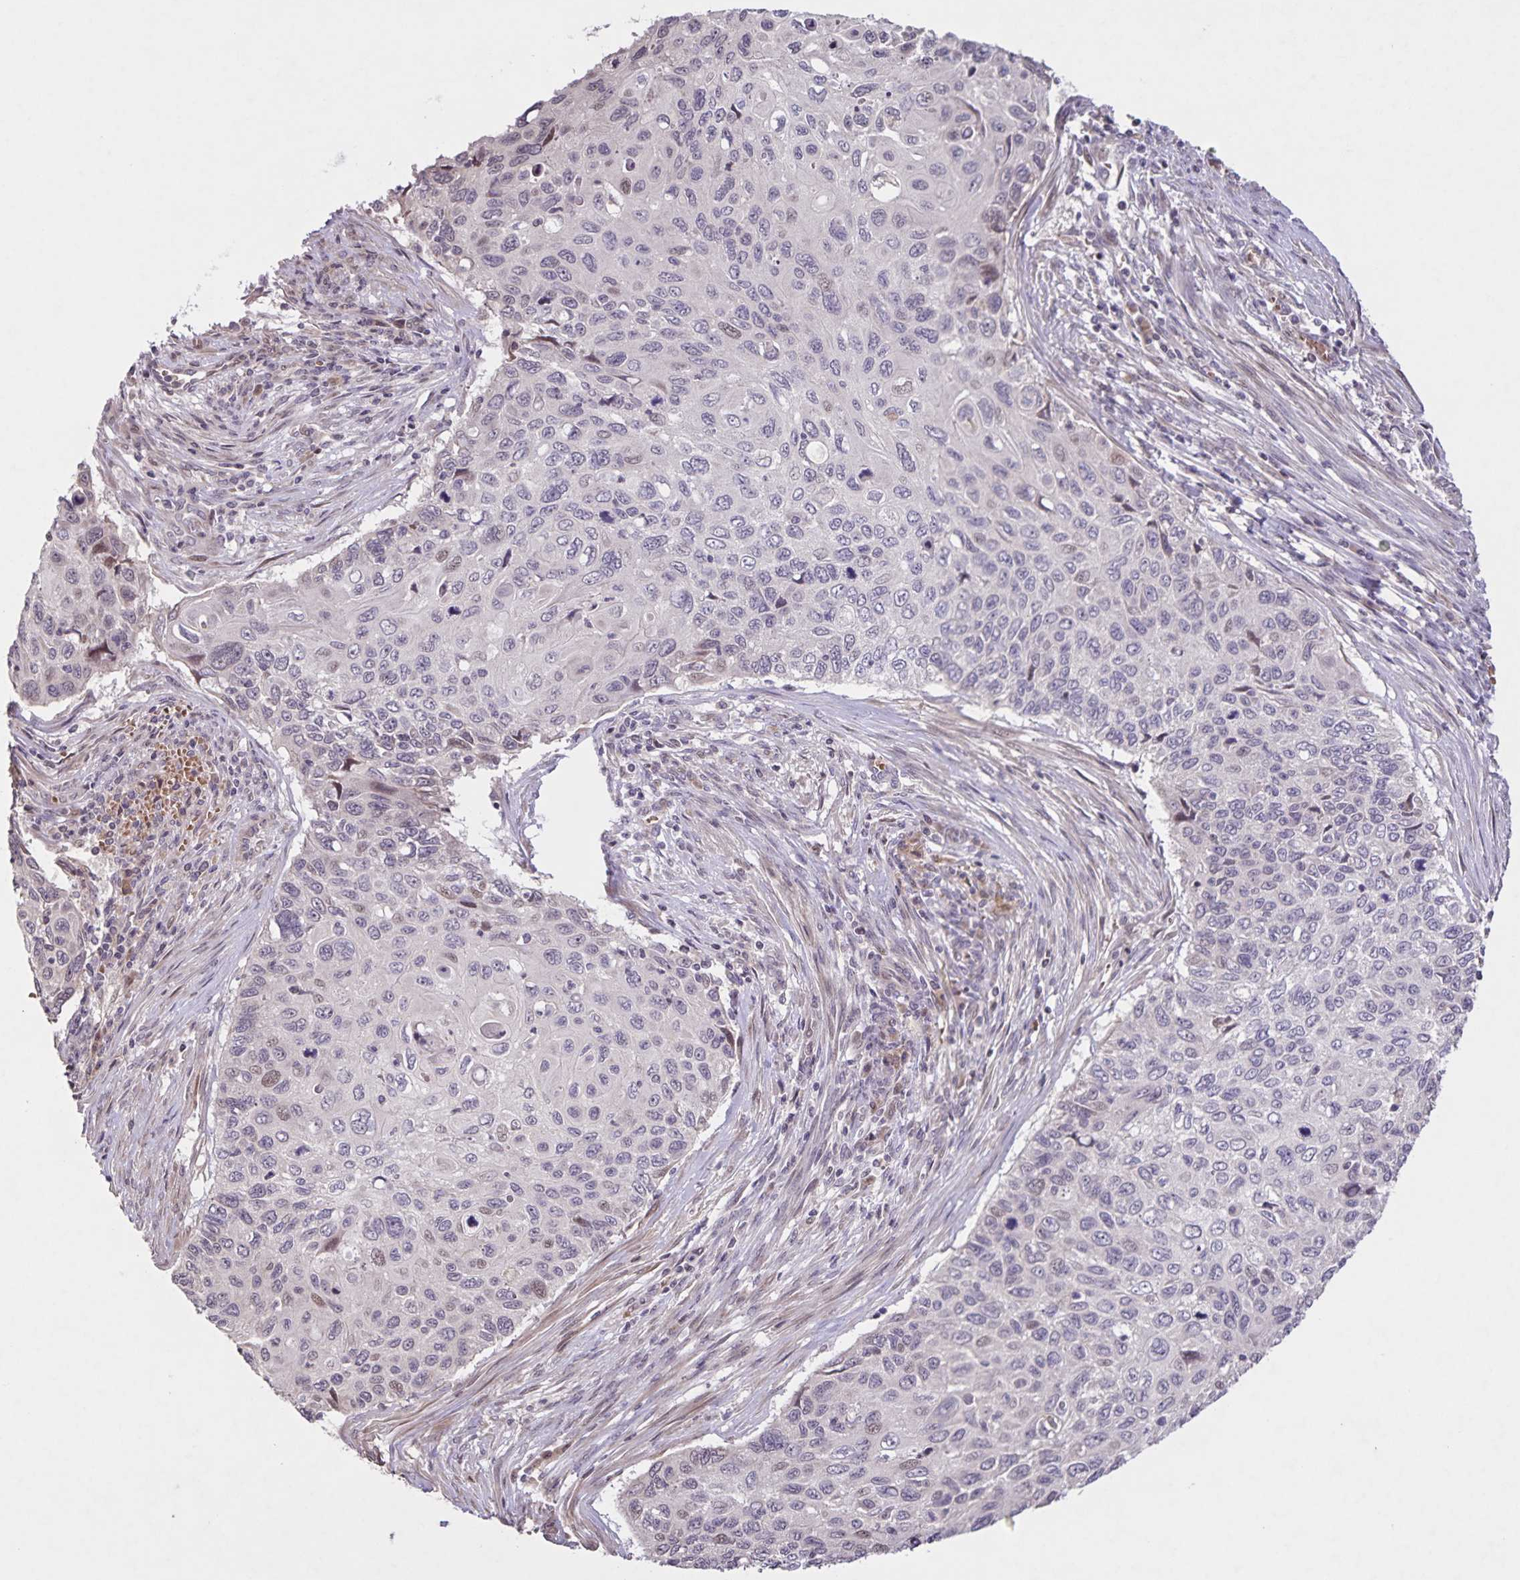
{"staining": {"intensity": "moderate", "quantity": "<25%", "location": "nuclear"}, "tissue": "cervical cancer", "cell_type": "Tumor cells", "image_type": "cancer", "snomed": [{"axis": "morphology", "description": "Squamous cell carcinoma, NOS"}, {"axis": "topography", "description": "Cervix"}], "caption": "Immunohistochemistry image of neoplastic tissue: cervical squamous cell carcinoma stained using immunohistochemistry shows low levels of moderate protein expression localized specifically in the nuclear of tumor cells, appearing as a nuclear brown color.", "gene": "GDF2", "patient": {"sex": "female", "age": 70}}